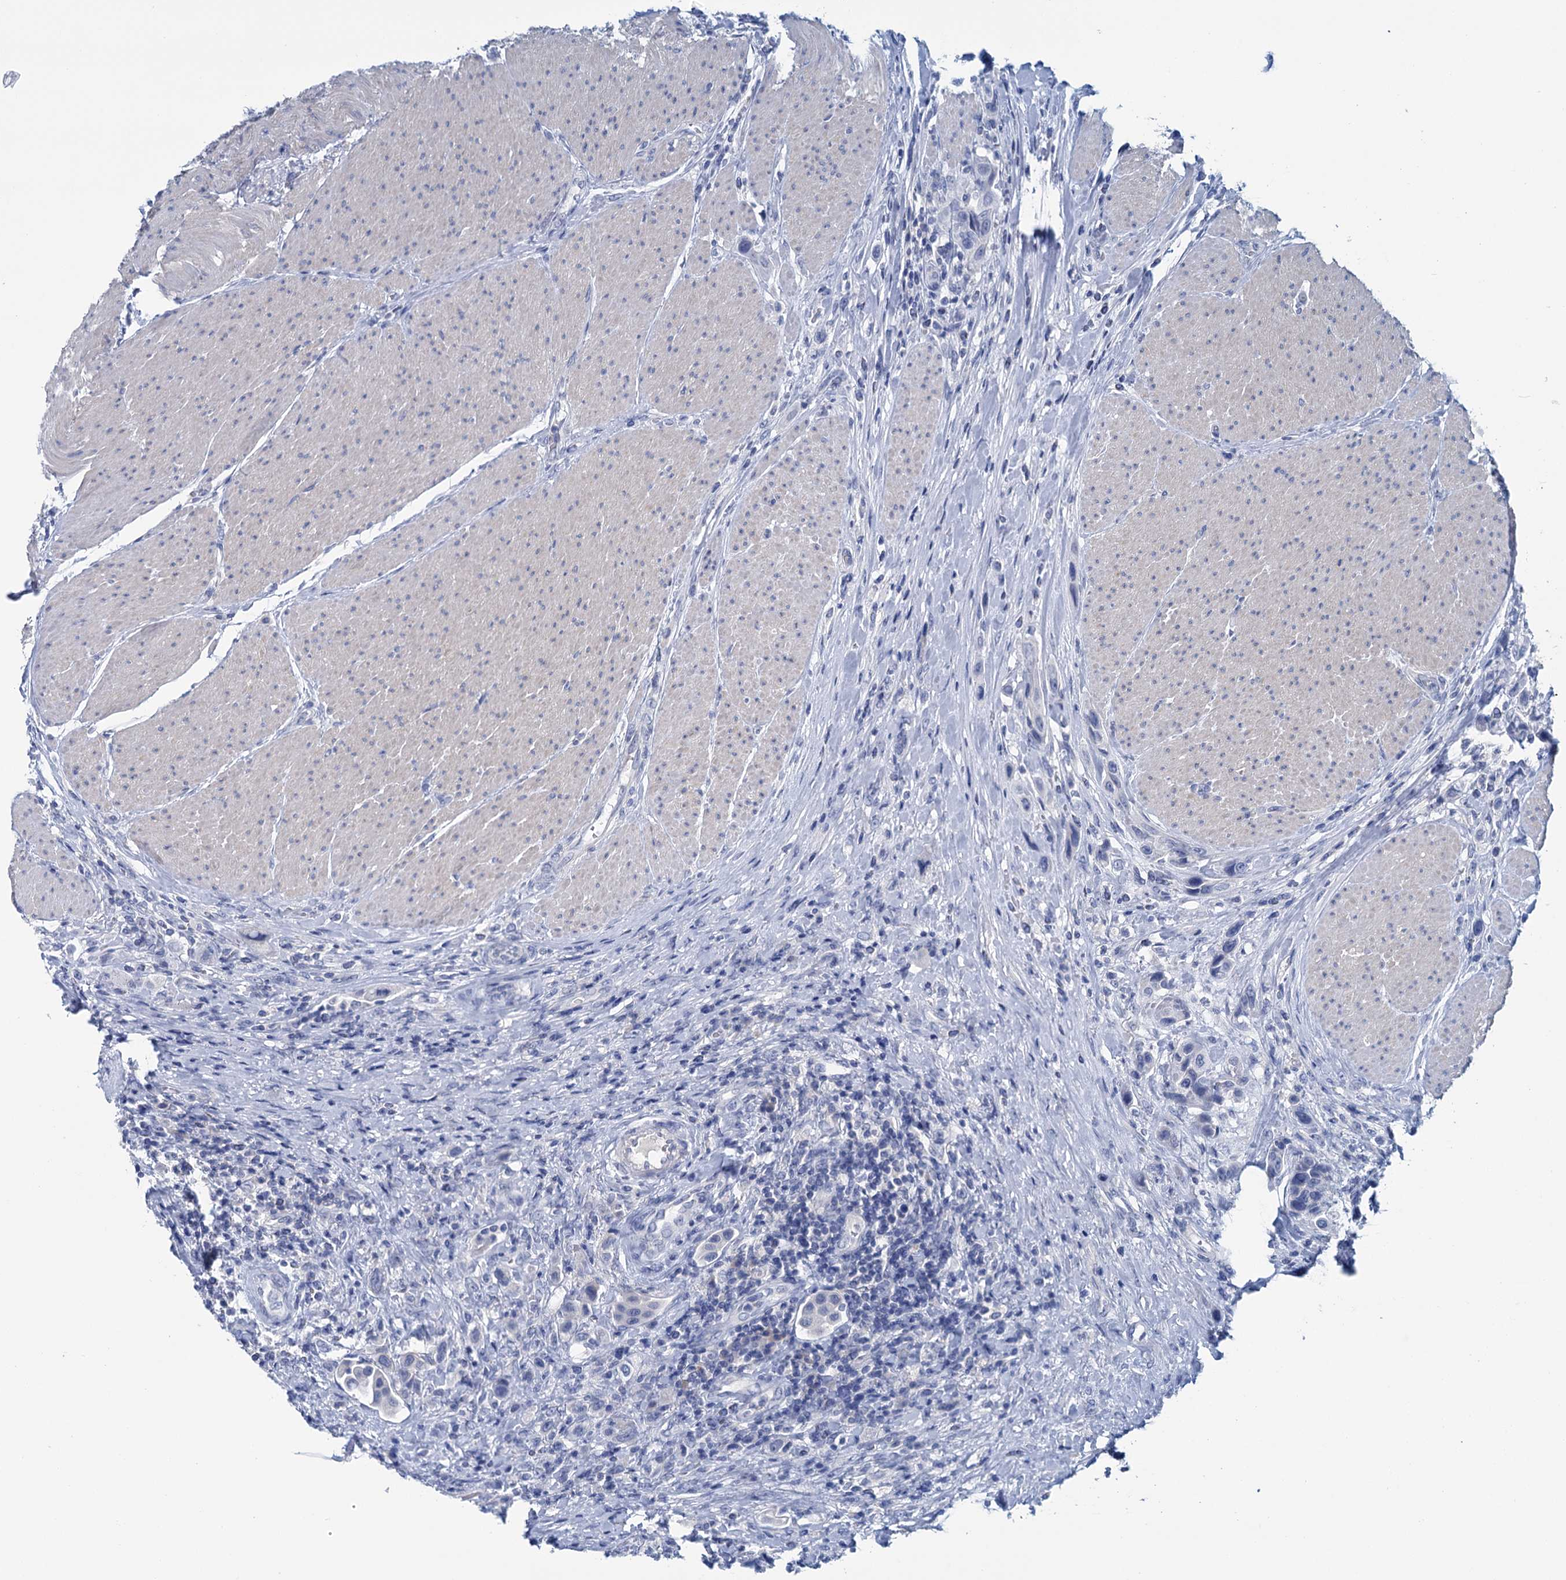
{"staining": {"intensity": "negative", "quantity": "none", "location": "none"}, "tissue": "urothelial cancer", "cell_type": "Tumor cells", "image_type": "cancer", "snomed": [{"axis": "morphology", "description": "Urothelial carcinoma, High grade"}, {"axis": "topography", "description": "Urinary bladder"}], "caption": "Photomicrograph shows no significant protein expression in tumor cells of high-grade urothelial carcinoma.", "gene": "MYOZ3", "patient": {"sex": "male", "age": 50}}